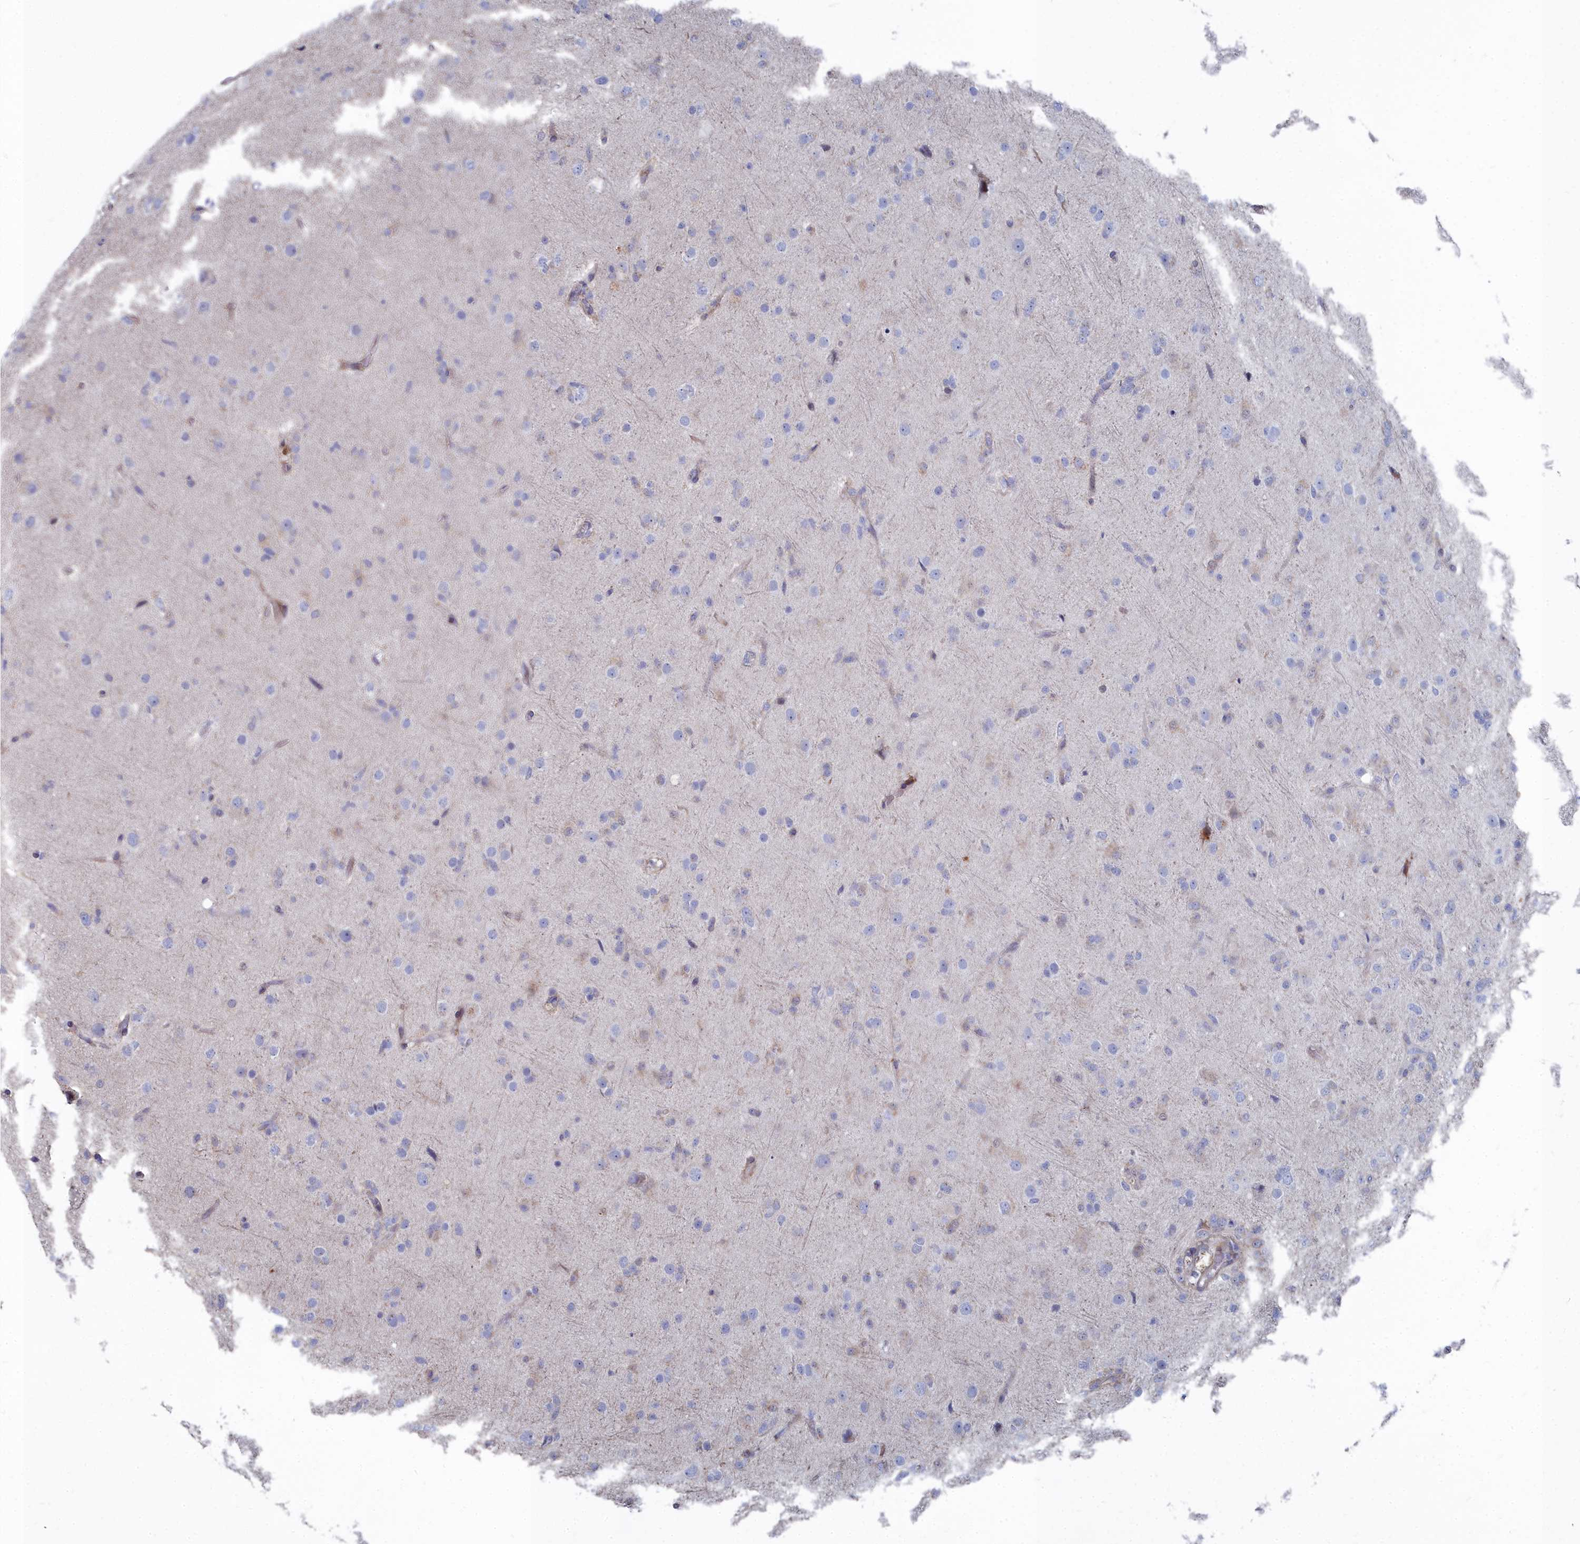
{"staining": {"intensity": "negative", "quantity": "none", "location": "none"}, "tissue": "glioma", "cell_type": "Tumor cells", "image_type": "cancer", "snomed": [{"axis": "morphology", "description": "Glioma, malignant, Low grade"}, {"axis": "topography", "description": "Brain"}], "caption": "Malignant glioma (low-grade) was stained to show a protein in brown. There is no significant expression in tumor cells.", "gene": "SHISAL2A", "patient": {"sex": "male", "age": 65}}